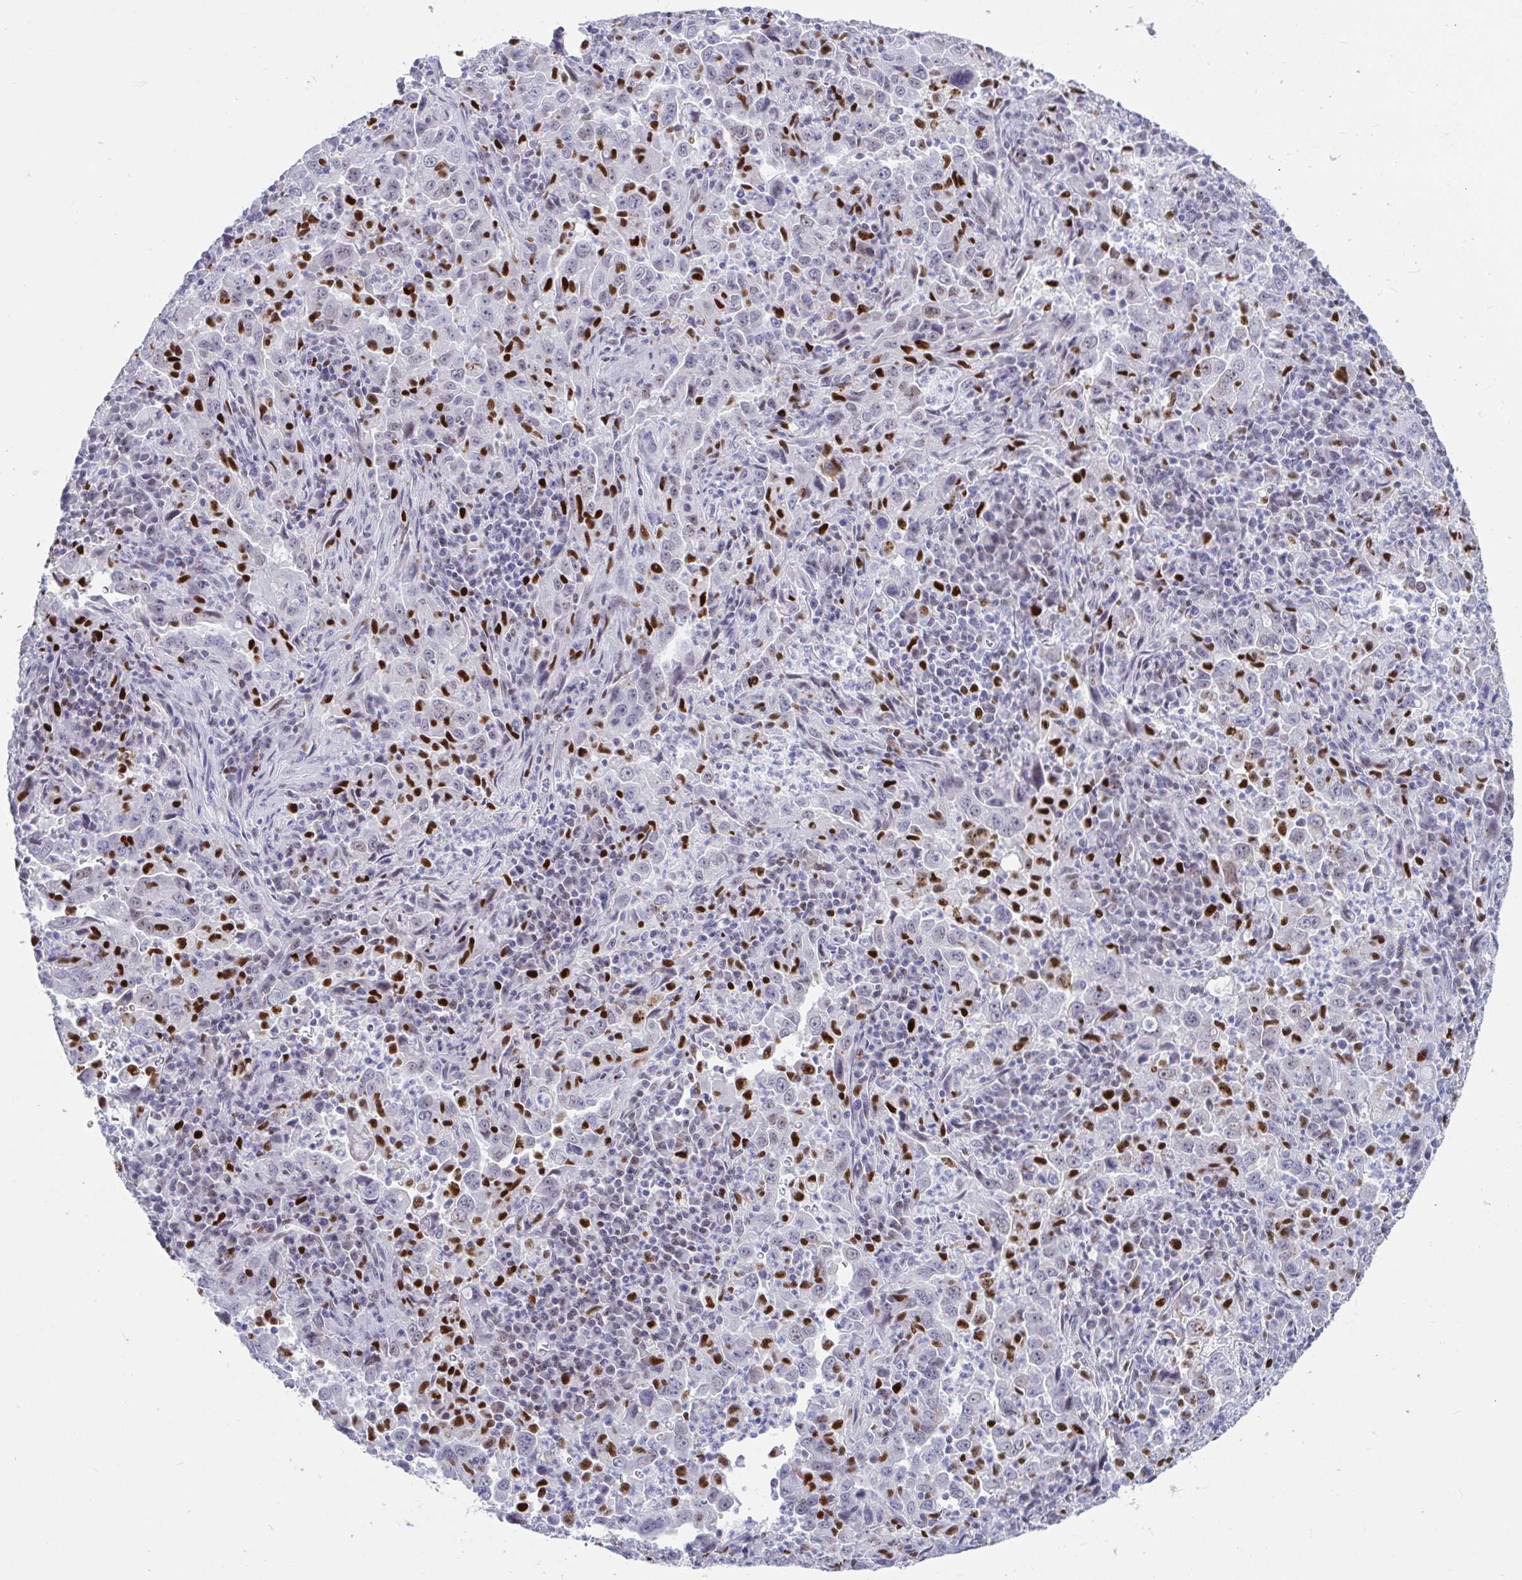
{"staining": {"intensity": "negative", "quantity": "none", "location": "none"}, "tissue": "lung cancer", "cell_type": "Tumor cells", "image_type": "cancer", "snomed": [{"axis": "morphology", "description": "Adenocarcinoma, NOS"}, {"axis": "topography", "description": "Lung"}], "caption": "Immunohistochemistry (IHC) of adenocarcinoma (lung) displays no positivity in tumor cells.", "gene": "ZNF586", "patient": {"sex": "male", "age": 67}}